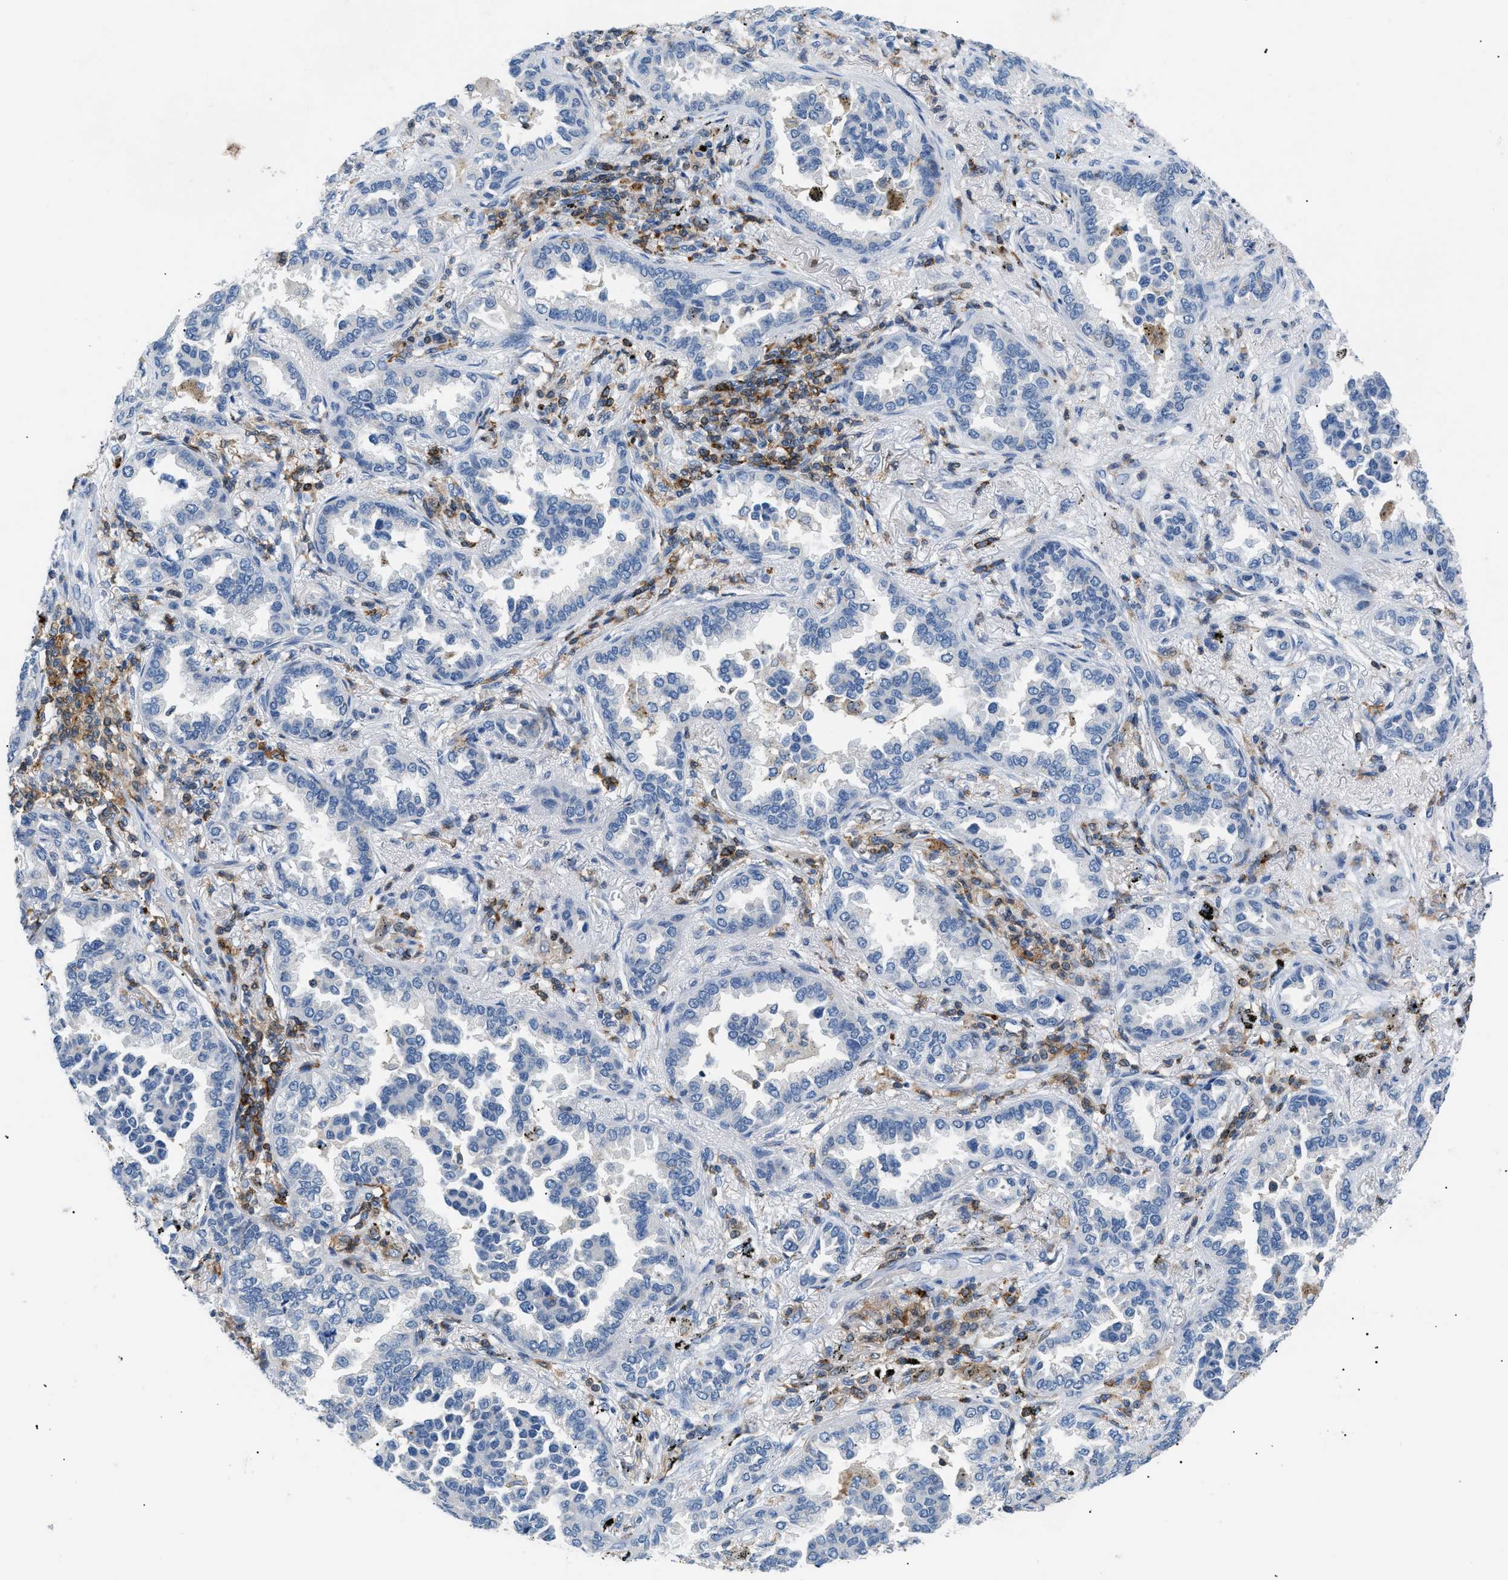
{"staining": {"intensity": "negative", "quantity": "none", "location": "none"}, "tissue": "lung cancer", "cell_type": "Tumor cells", "image_type": "cancer", "snomed": [{"axis": "morphology", "description": "Normal tissue, NOS"}, {"axis": "morphology", "description": "Adenocarcinoma, NOS"}, {"axis": "topography", "description": "Lung"}], "caption": "Adenocarcinoma (lung) was stained to show a protein in brown. There is no significant staining in tumor cells.", "gene": "INPP5D", "patient": {"sex": "male", "age": 59}}